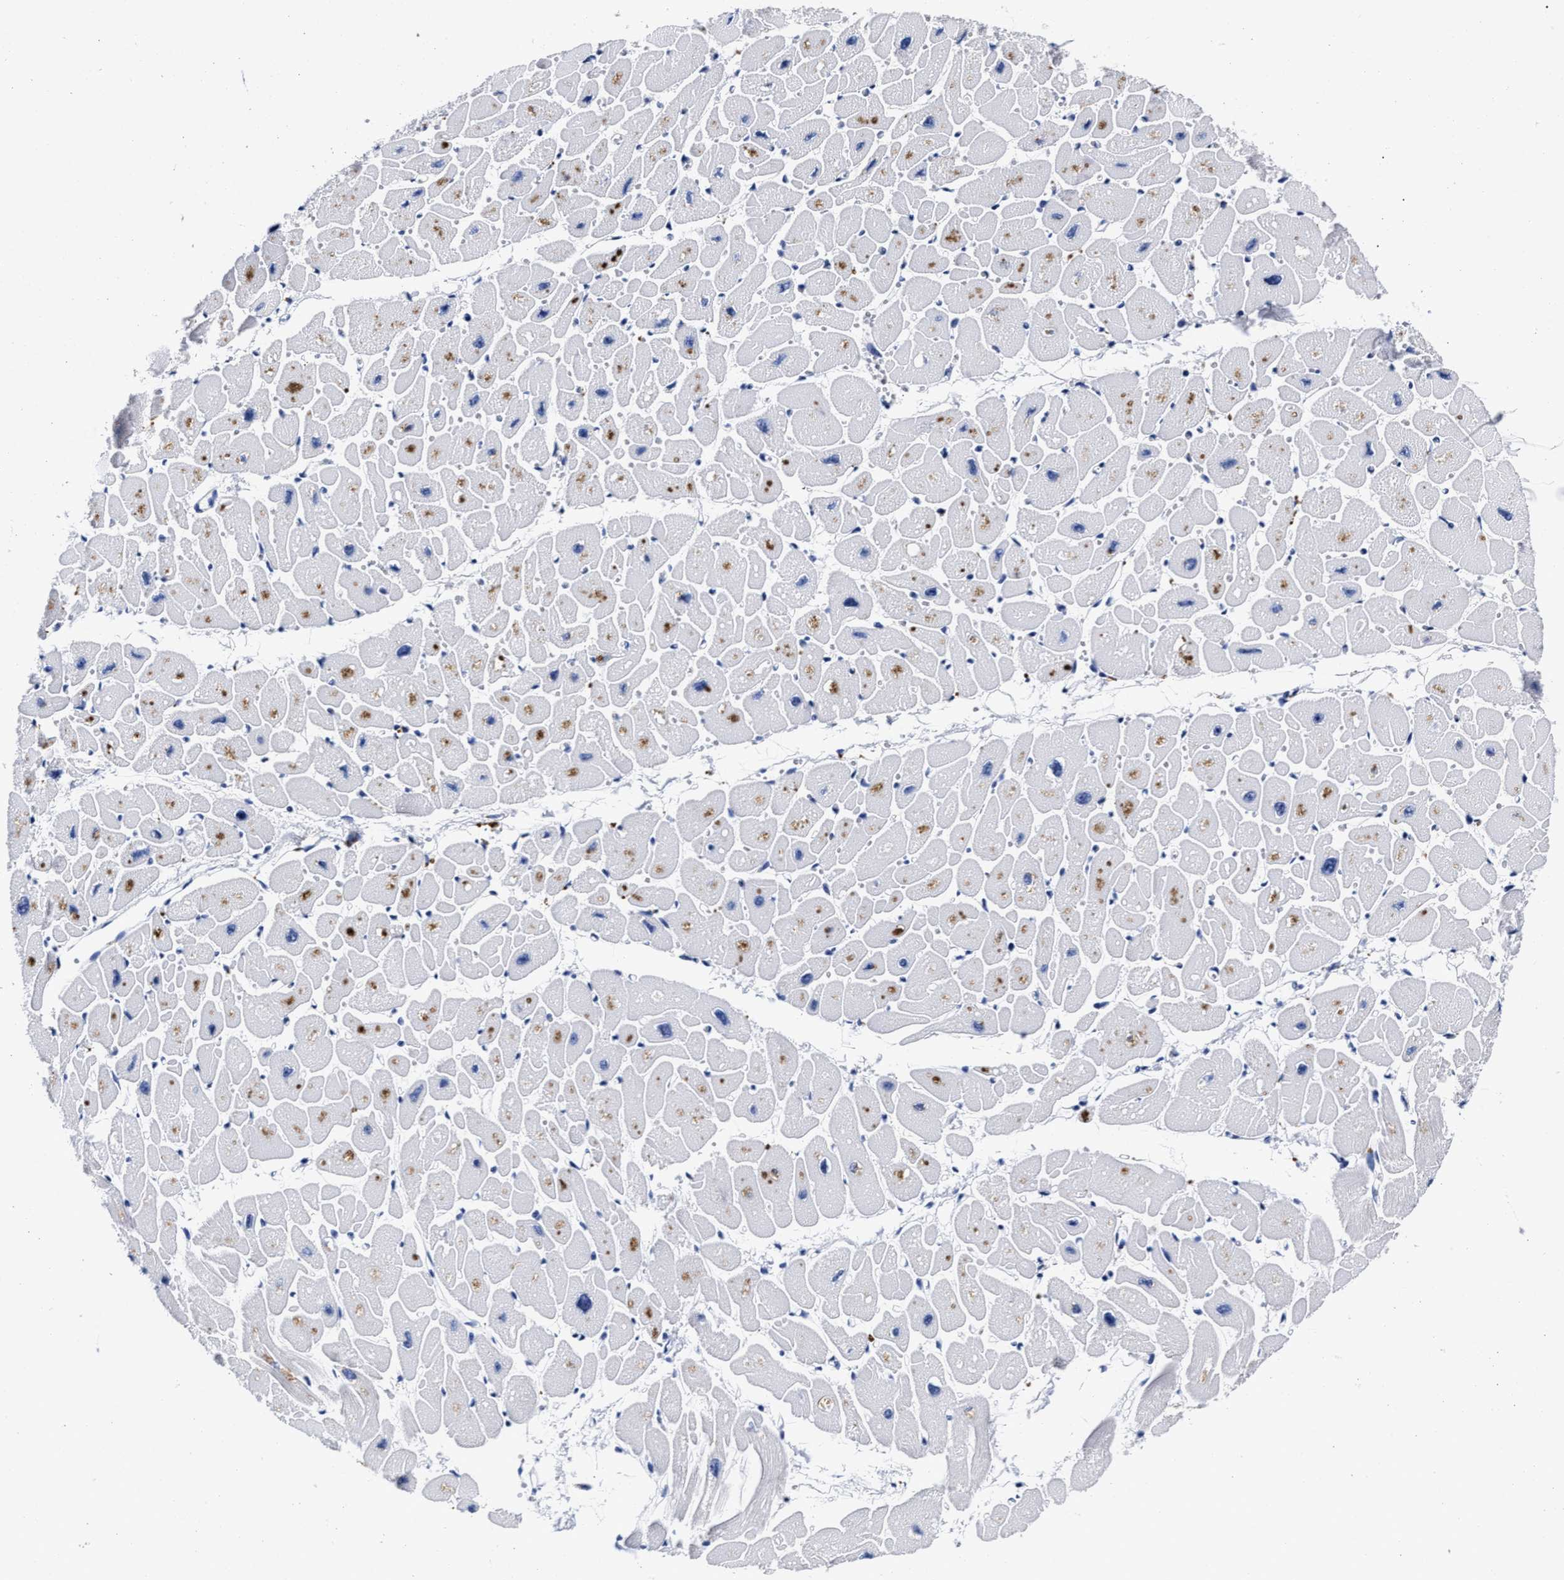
{"staining": {"intensity": "moderate", "quantity": "<25%", "location": "cytoplasmic/membranous"}, "tissue": "heart muscle", "cell_type": "Cardiomyocytes", "image_type": "normal", "snomed": [{"axis": "morphology", "description": "Normal tissue, NOS"}, {"axis": "topography", "description": "Heart"}], "caption": "Cardiomyocytes display moderate cytoplasmic/membranous positivity in approximately <25% of cells in unremarkable heart muscle.", "gene": "LRRC8E", "patient": {"sex": "female", "age": 54}}